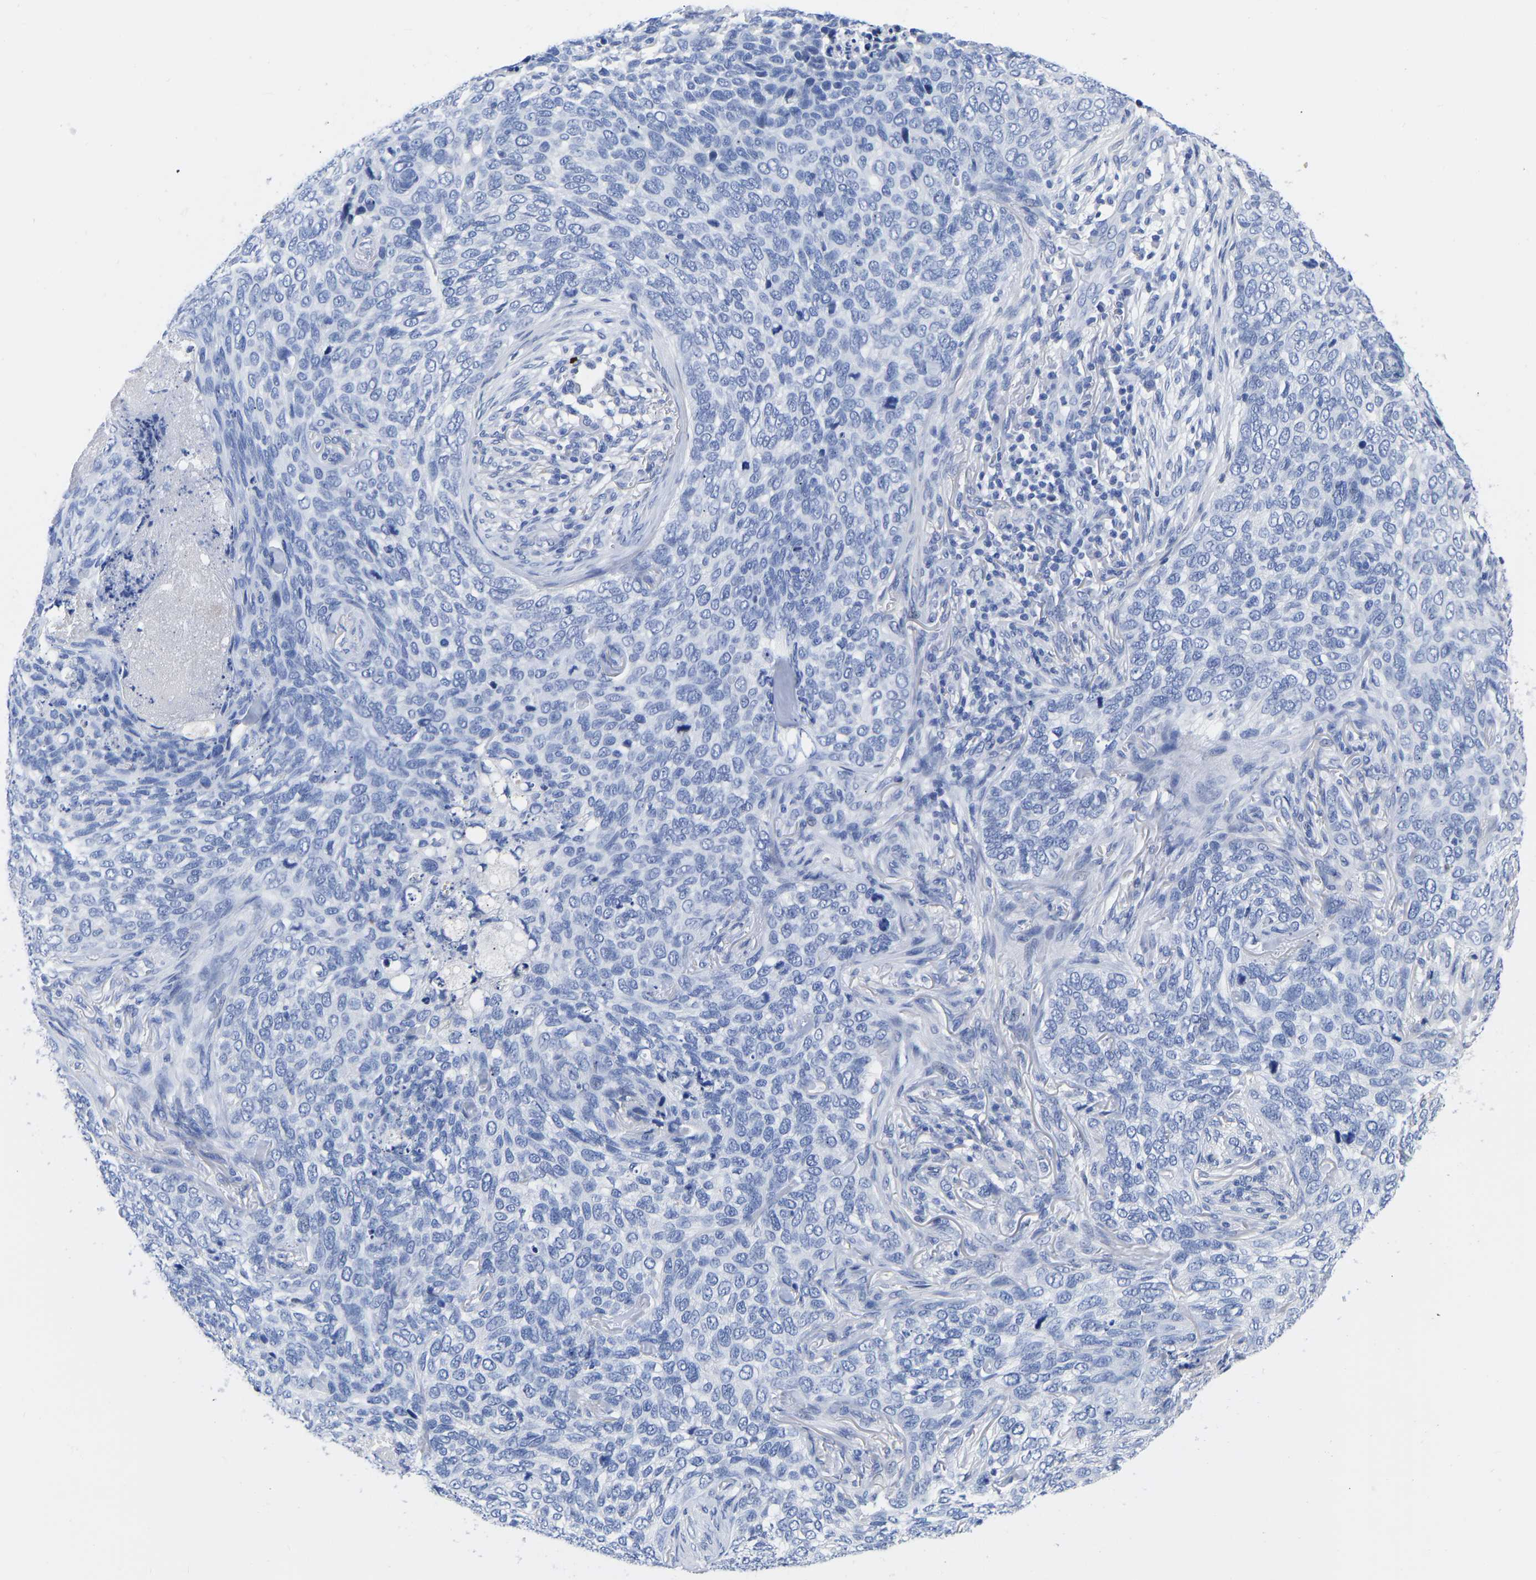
{"staining": {"intensity": "negative", "quantity": "none", "location": "none"}, "tissue": "skin cancer", "cell_type": "Tumor cells", "image_type": "cancer", "snomed": [{"axis": "morphology", "description": "Basal cell carcinoma"}, {"axis": "topography", "description": "Skin"}], "caption": "A histopathology image of skin cancer (basal cell carcinoma) stained for a protein shows no brown staining in tumor cells. Nuclei are stained in blue.", "gene": "GPA33", "patient": {"sex": "female", "age": 64}}